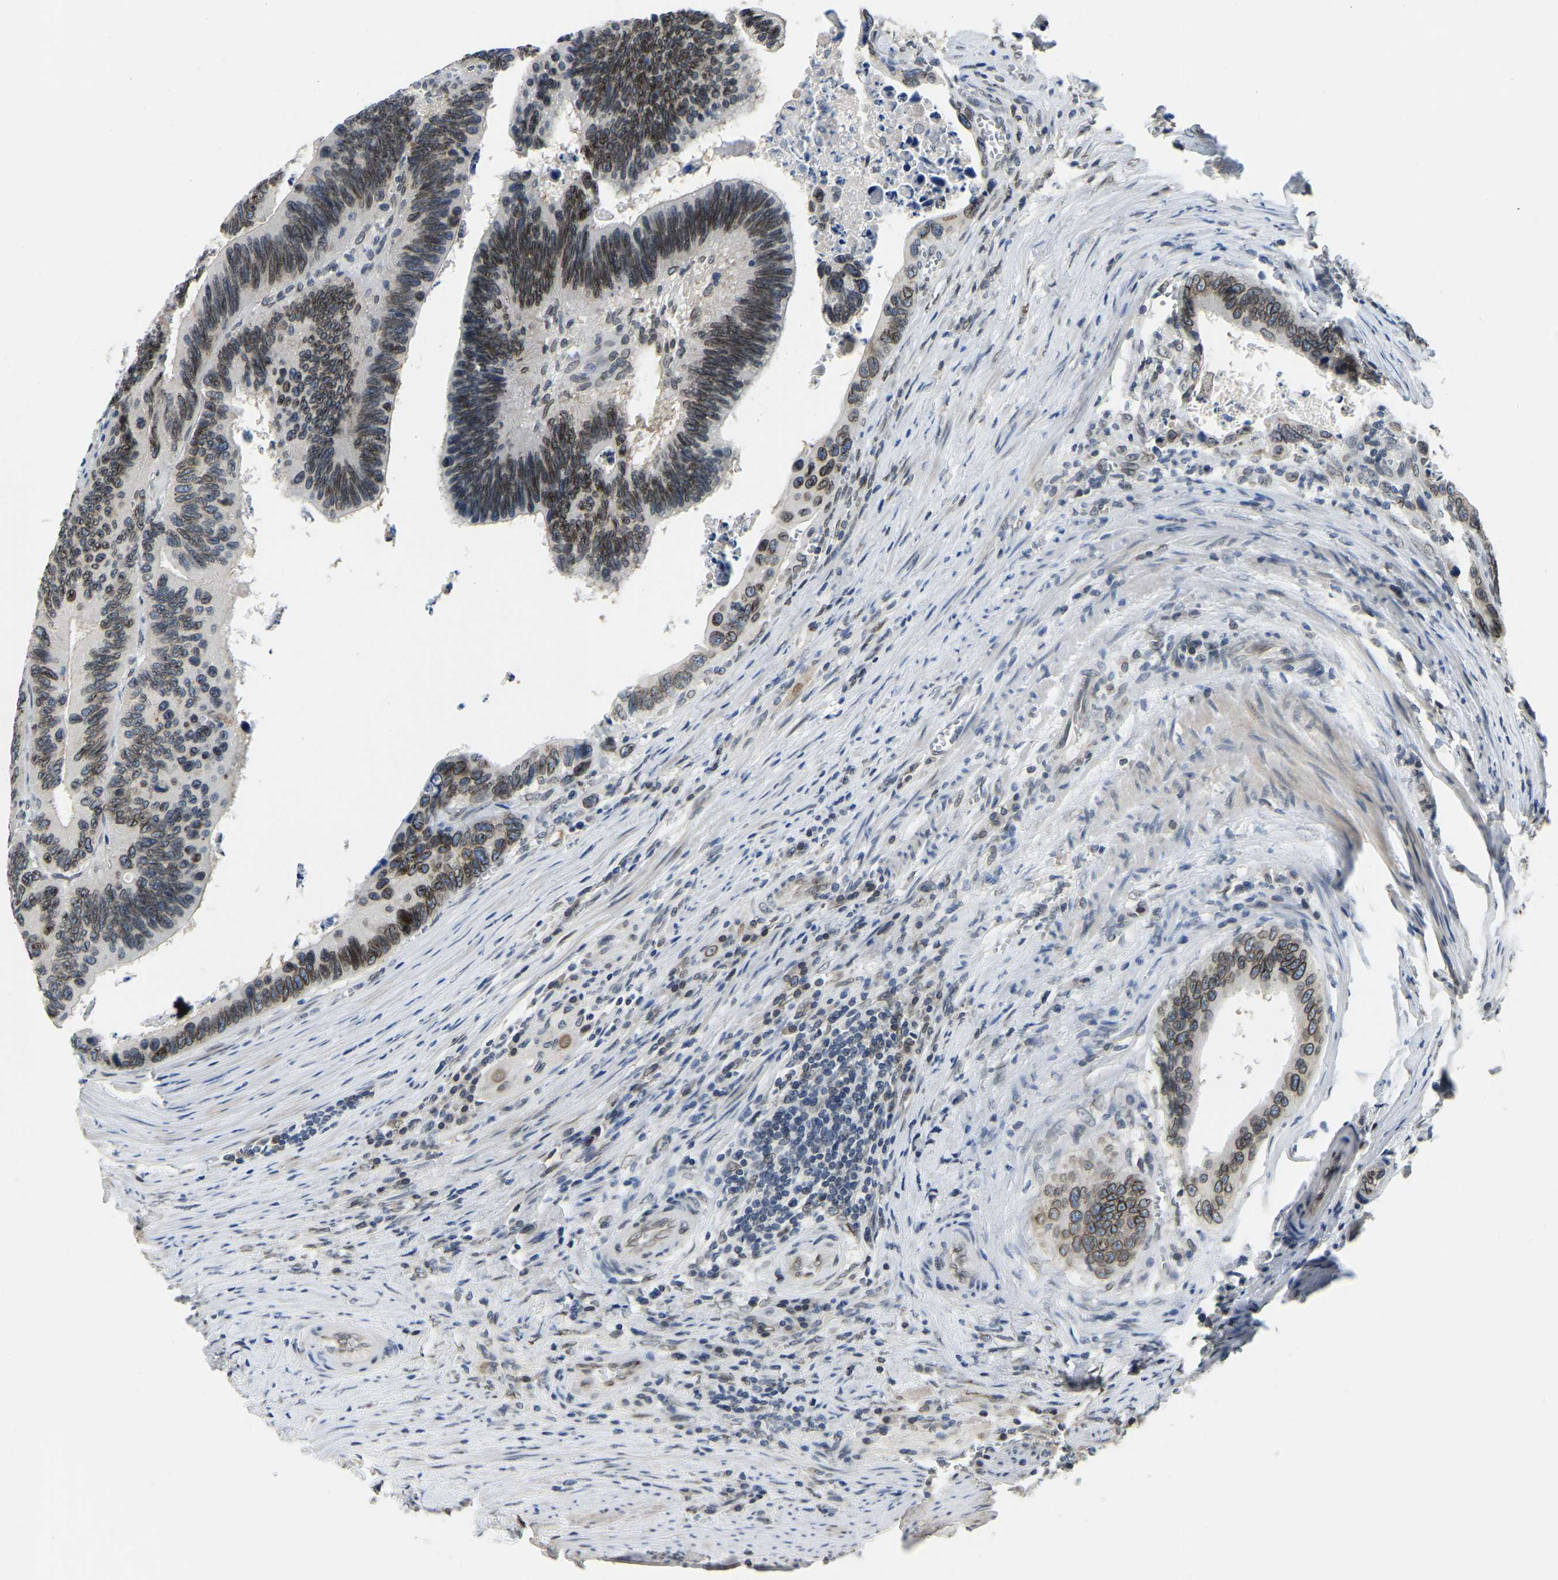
{"staining": {"intensity": "moderate", "quantity": ">75%", "location": "cytoplasmic/membranous,nuclear"}, "tissue": "colorectal cancer", "cell_type": "Tumor cells", "image_type": "cancer", "snomed": [{"axis": "morphology", "description": "Adenocarcinoma, NOS"}, {"axis": "topography", "description": "Colon"}], "caption": "Colorectal cancer was stained to show a protein in brown. There is medium levels of moderate cytoplasmic/membranous and nuclear expression in approximately >75% of tumor cells.", "gene": "RANBP2", "patient": {"sex": "male", "age": 72}}